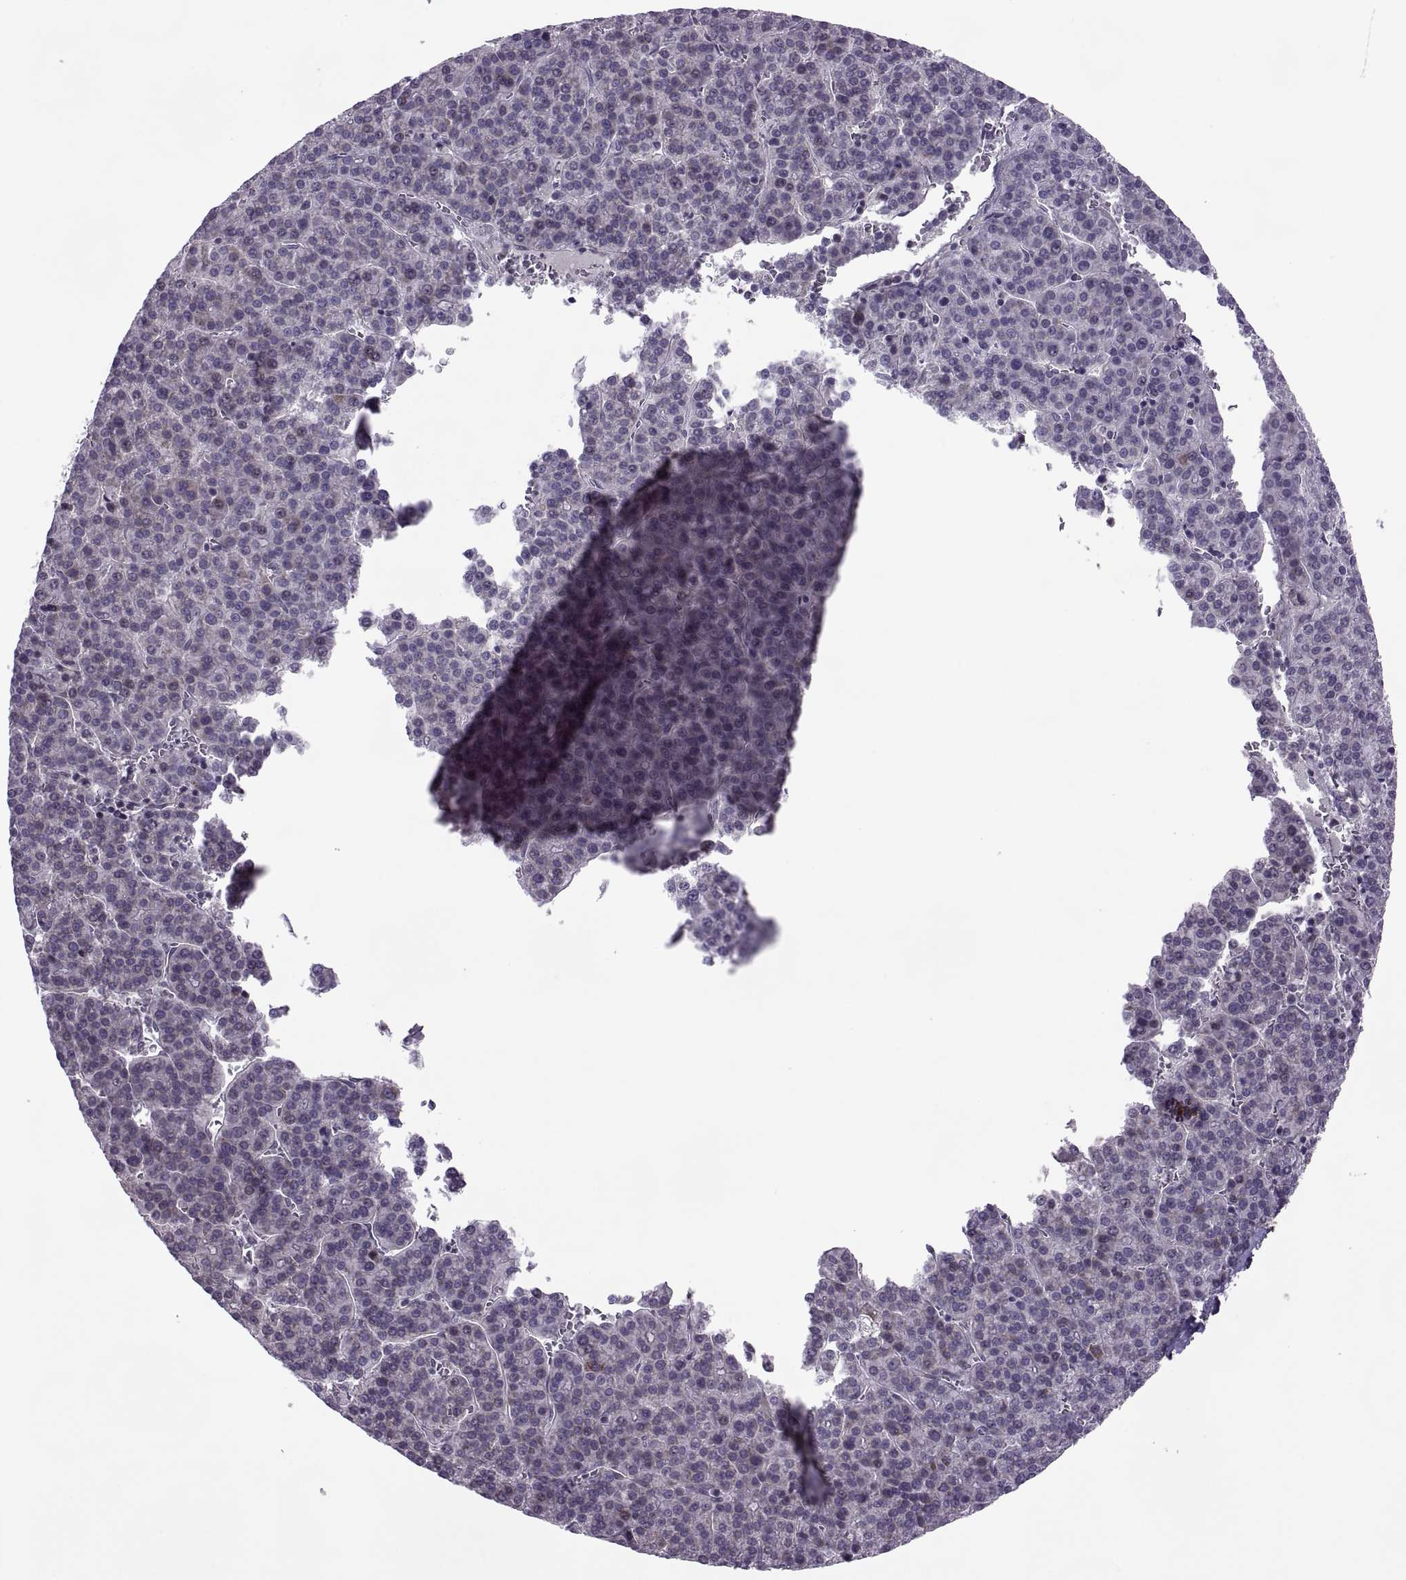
{"staining": {"intensity": "negative", "quantity": "none", "location": "none"}, "tissue": "liver cancer", "cell_type": "Tumor cells", "image_type": "cancer", "snomed": [{"axis": "morphology", "description": "Carcinoma, Hepatocellular, NOS"}, {"axis": "topography", "description": "Liver"}], "caption": "Tumor cells are negative for protein expression in human liver cancer.", "gene": "ODF3", "patient": {"sex": "female", "age": 58}}